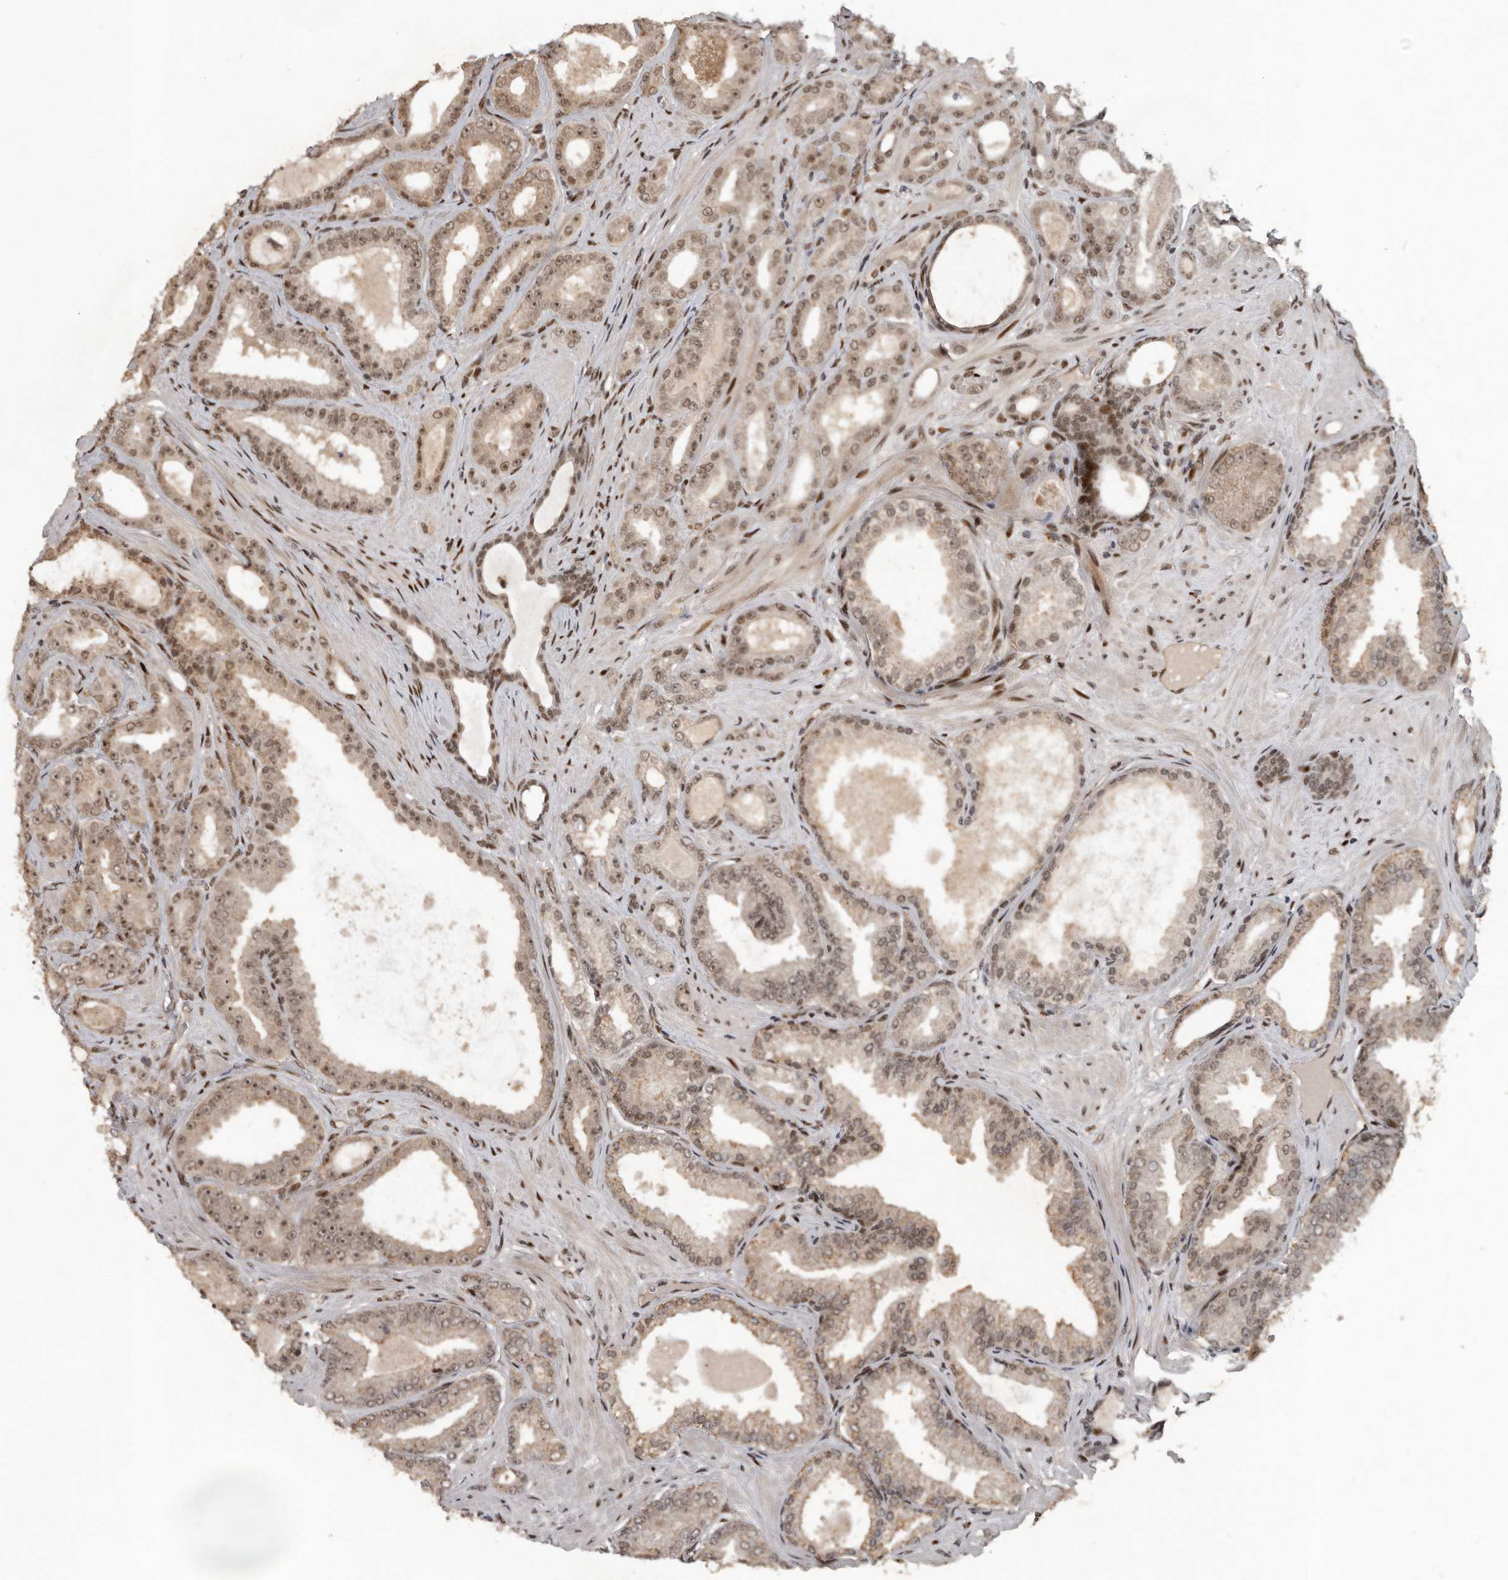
{"staining": {"intensity": "moderate", "quantity": "25%-75%", "location": "cytoplasmic/membranous,nuclear"}, "tissue": "prostate cancer", "cell_type": "Tumor cells", "image_type": "cancer", "snomed": [{"axis": "morphology", "description": "Adenocarcinoma, Low grade"}, {"axis": "topography", "description": "Prostate"}], "caption": "Prostate cancer stained for a protein (brown) displays moderate cytoplasmic/membranous and nuclear positive staining in approximately 25%-75% of tumor cells.", "gene": "CDC27", "patient": {"sex": "male", "age": 63}}